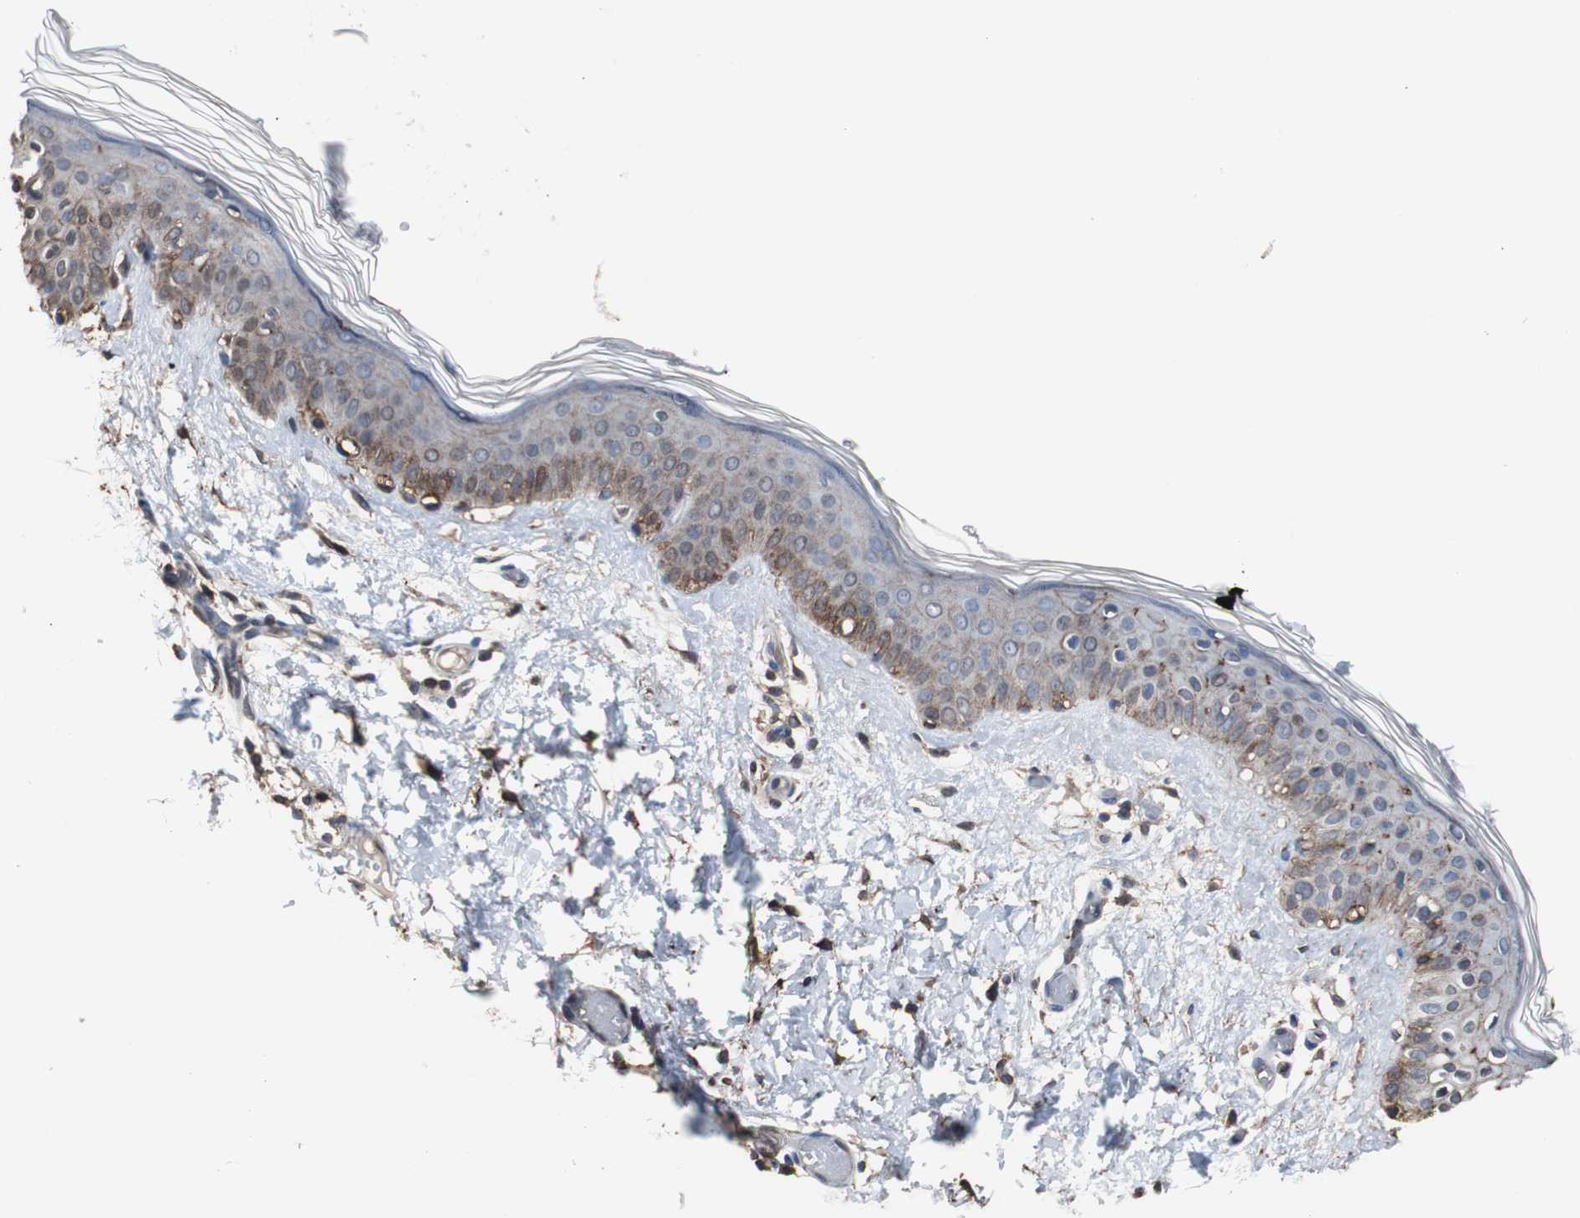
{"staining": {"intensity": "moderate", "quantity": ">75%", "location": "cytoplasmic/membranous"}, "tissue": "skin", "cell_type": "Fibroblasts", "image_type": "normal", "snomed": [{"axis": "morphology", "description": "Normal tissue, NOS"}, {"axis": "topography", "description": "Skin"}], "caption": "Moderate cytoplasmic/membranous protein positivity is present in about >75% of fibroblasts in skin.", "gene": "ANXA4", "patient": {"sex": "female", "age": 56}}